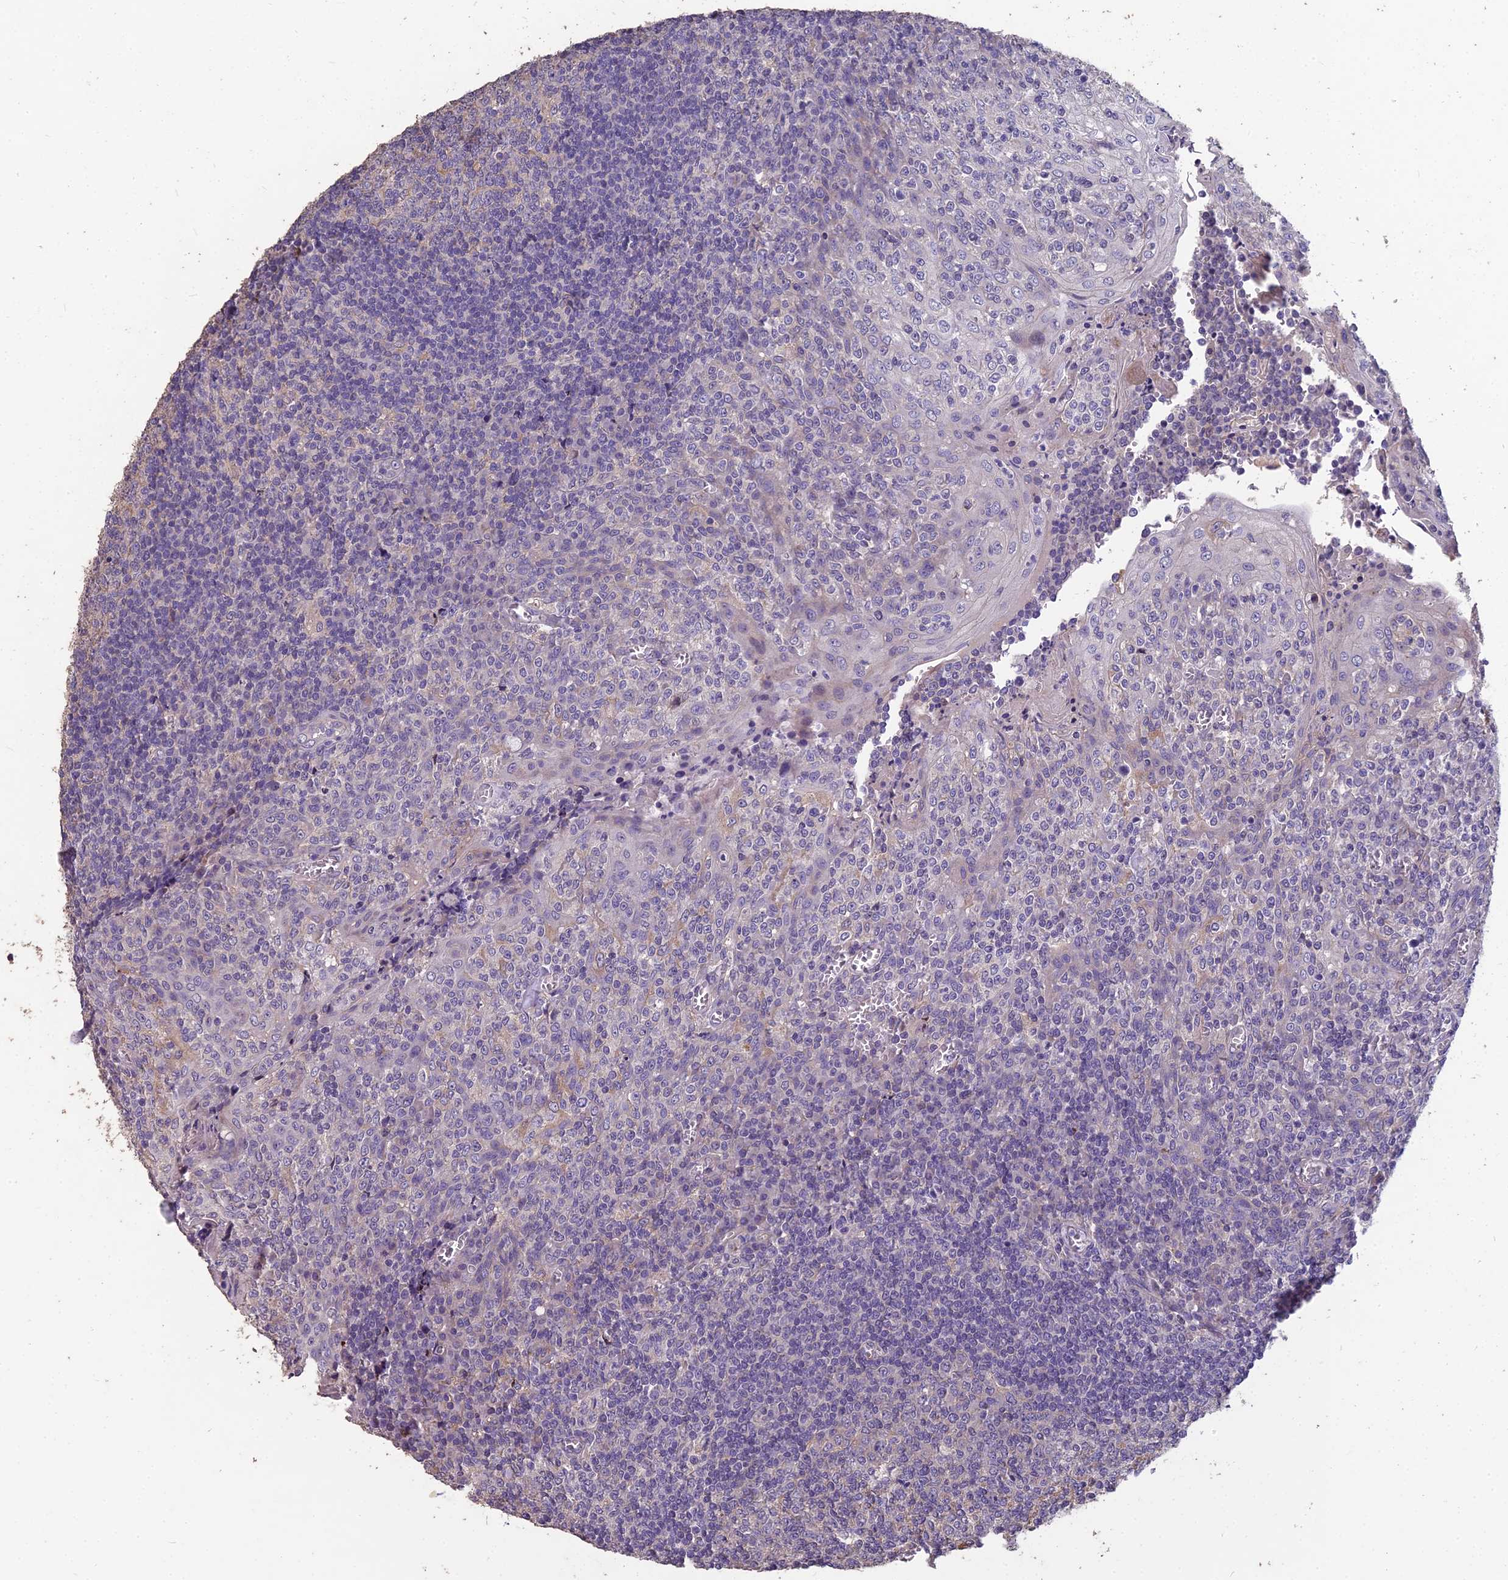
{"staining": {"intensity": "negative", "quantity": "none", "location": "none"}, "tissue": "tonsil", "cell_type": "Germinal center cells", "image_type": "normal", "snomed": [{"axis": "morphology", "description": "Normal tissue, NOS"}, {"axis": "topography", "description": "Tonsil"}], "caption": "Immunohistochemistry (IHC) of normal human tonsil shows no staining in germinal center cells. (DAB immunohistochemistry (IHC), high magnification).", "gene": "CEACAM16", "patient": {"sex": "female", "age": 19}}